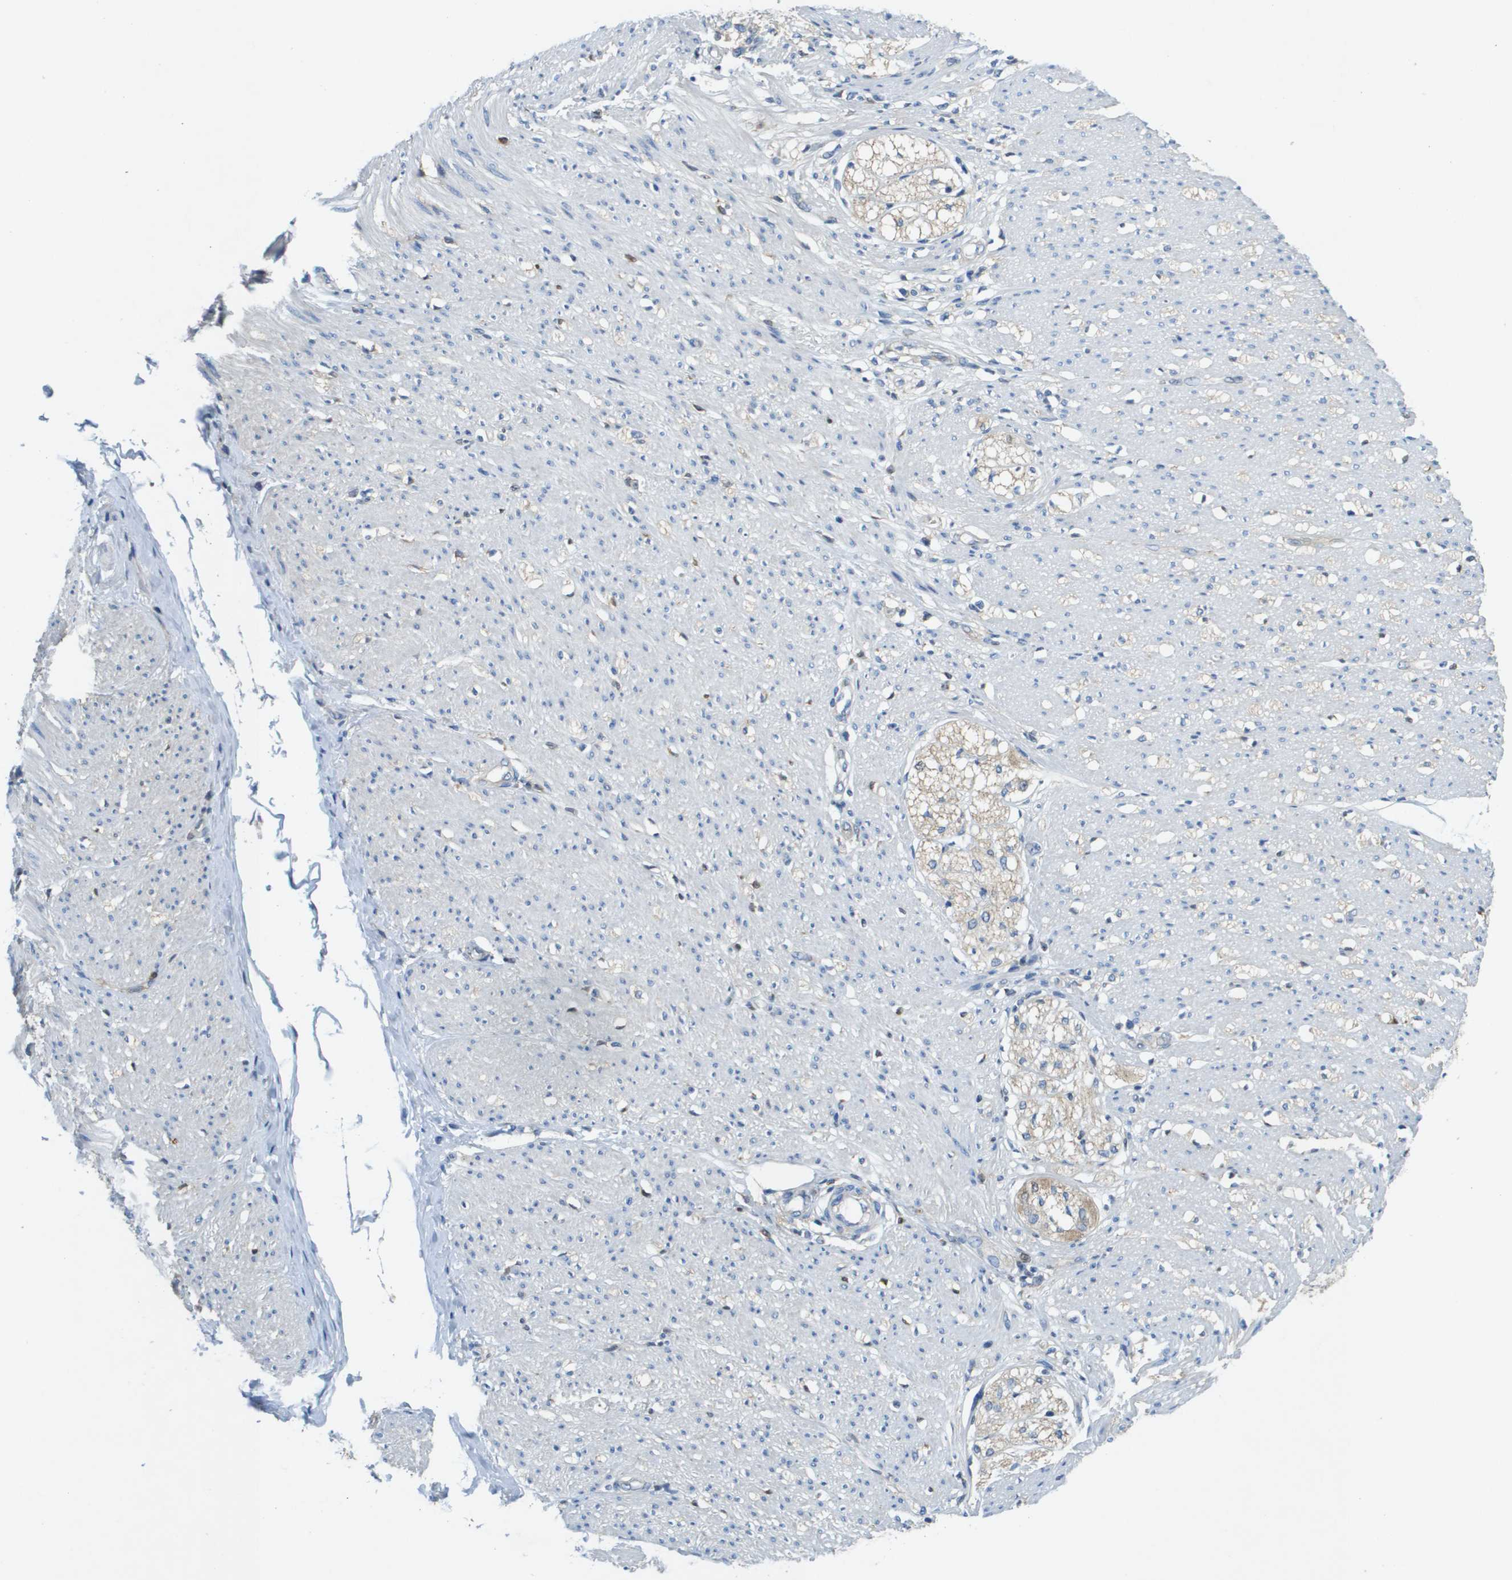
{"staining": {"intensity": "weak", "quantity": "25%-75%", "location": "cytoplasmic/membranous"}, "tissue": "adipose tissue", "cell_type": "Adipocytes", "image_type": "normal", "snomed": [{"axis": "morphology", "description": "Normal tissue, NOS"}, {"axis": "morphology", "description": "Adenocarcinoma, NOS"}, {"axis": "topography", "description": "Colon"}, {"axis": "topography", "description": "Peripheral nerve tissue"}], "caption": "This image displays immunohistochemistry (IHC) staining of benign human adipose tissue, with low weak cytoplasmic/membranous expression in about 25%-75% of adipocytes.", "gene": "CYGB", "patient": {"sex": "male", "age": 14}}